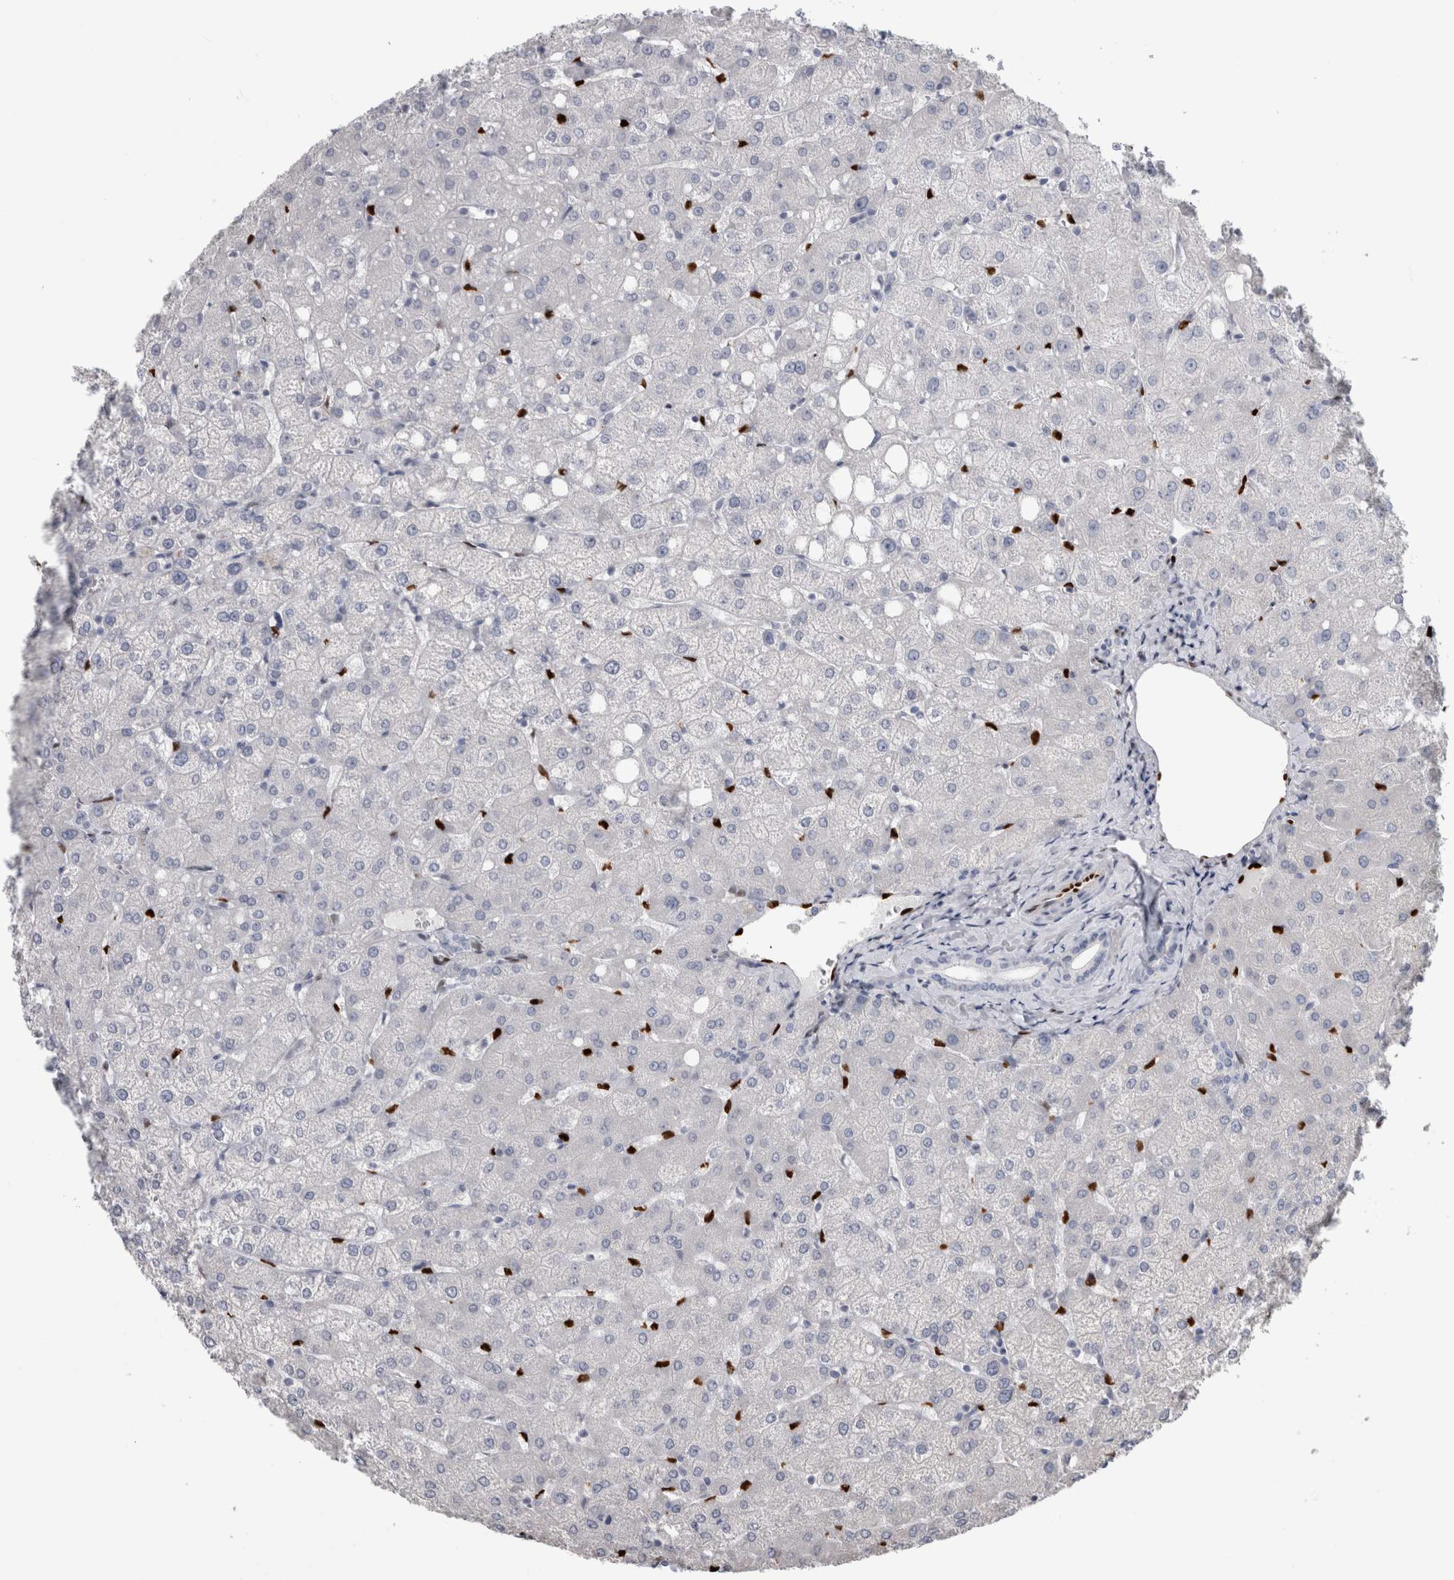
{"staining": {"intensity": "negative", "quantity": "none", "location": "none"}, "tissue": "liver", "cell_type": "Cholangiocytes", "image_type": "normal", "snomed": [{"axis": "morphology", "description": "Normal tissue, NOS"}, {"axis": "topography", "description": "Liver"}], "caption": "IHC image of unremarkable liver stained for a protein (brown), which shows no staining in cholangiocytes. (Brightfield microscopy of DAB immunohistochemistry at high magnification).", "gene": "IL33", "patient": {"sex": "female", "age": 54}}